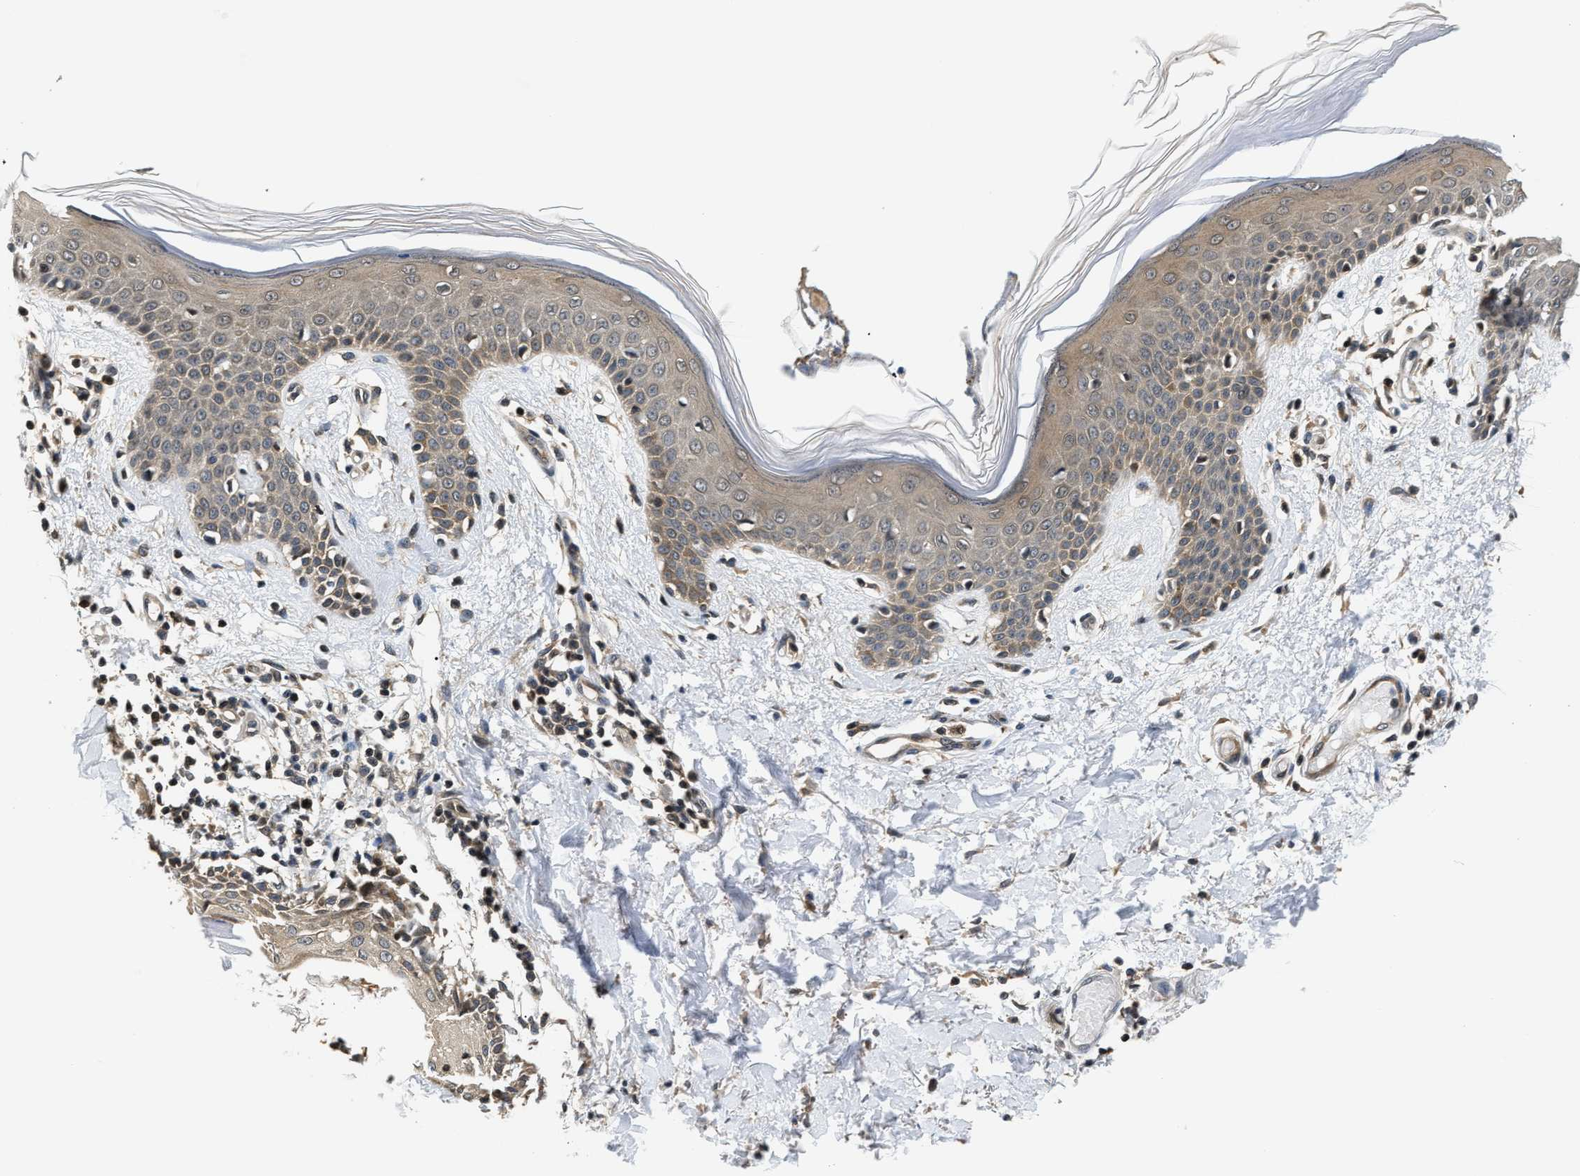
{"staining": {"intensity": "negative", "quantity": "none", "location": "none"}, "tissue": "skin", "cell_type": "Fibroblasts", "image_type": "normal", "snomed": [{"axis": "morphology", "description": "Normal tissue, NOS"}, {"axis": "topography", "description": "Skin"}], "caption": "The IHC histopathology image has no significant expression in fibroblasts of skin.", "gene": "RAB29", "patient": {"sex": "male", "age": 53}}